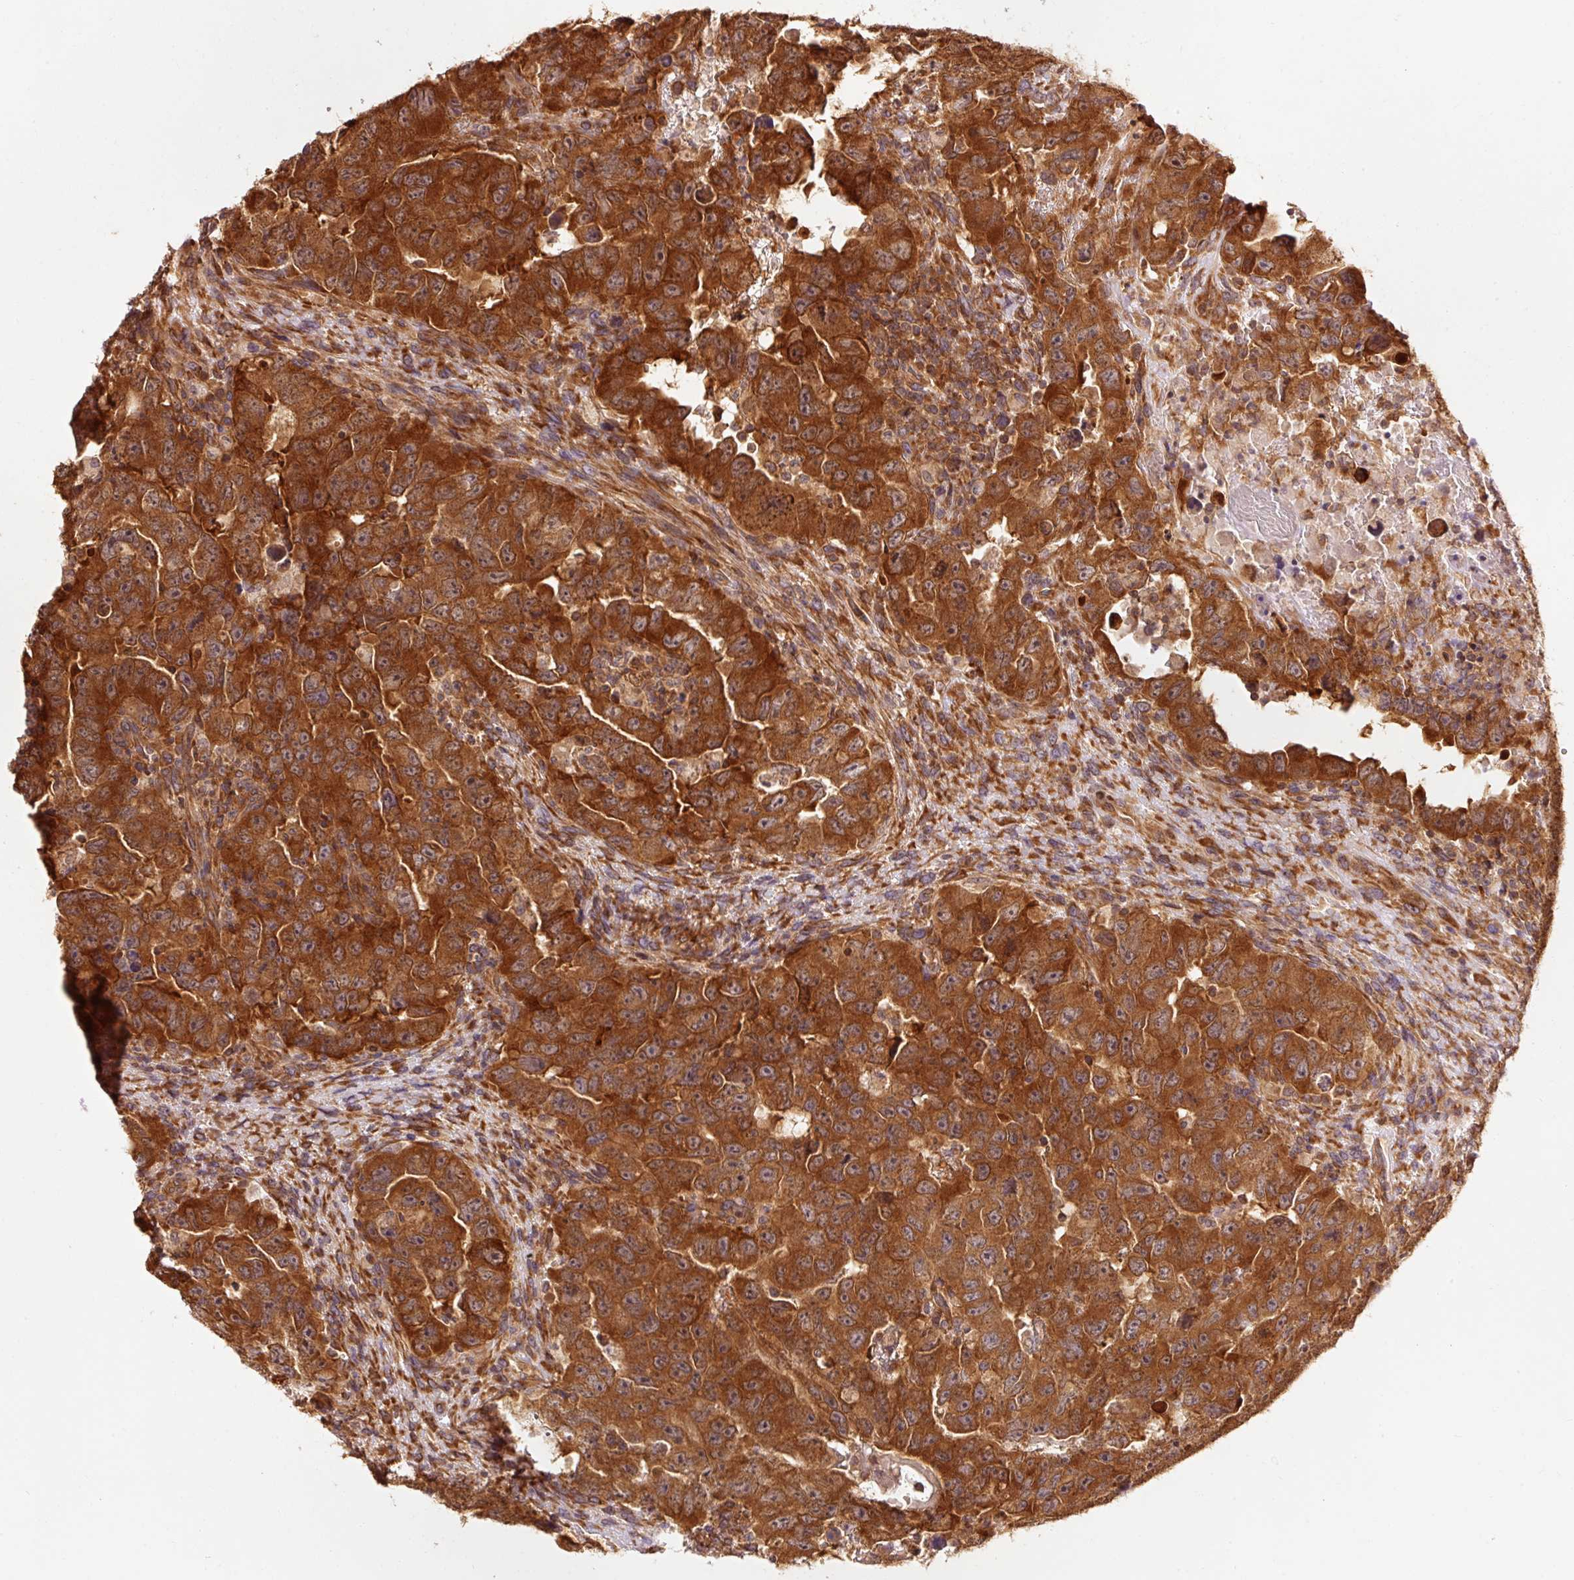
{"staining": {"intensity": "strong", "quantity": ">75%", "location": "cytoplasmic/membranous"}, "tissue": "testis cancer", "cell_type": "Tumor cells", "image_type": "cancer", "snomed": [{"axis": "morphology", "description": "Carcinoma, Embryonal, NOS"}, {"axis": "topography", "description": "Testis"}], "caption": "Protein staining by immunohistochemistry displays strong cytoplasmic/membranous positivity in about >75% of tumor cells in testis embryonal carcinoma.", "gene": "PDAP1", "patient": {"sex": "male", "age": 24}}